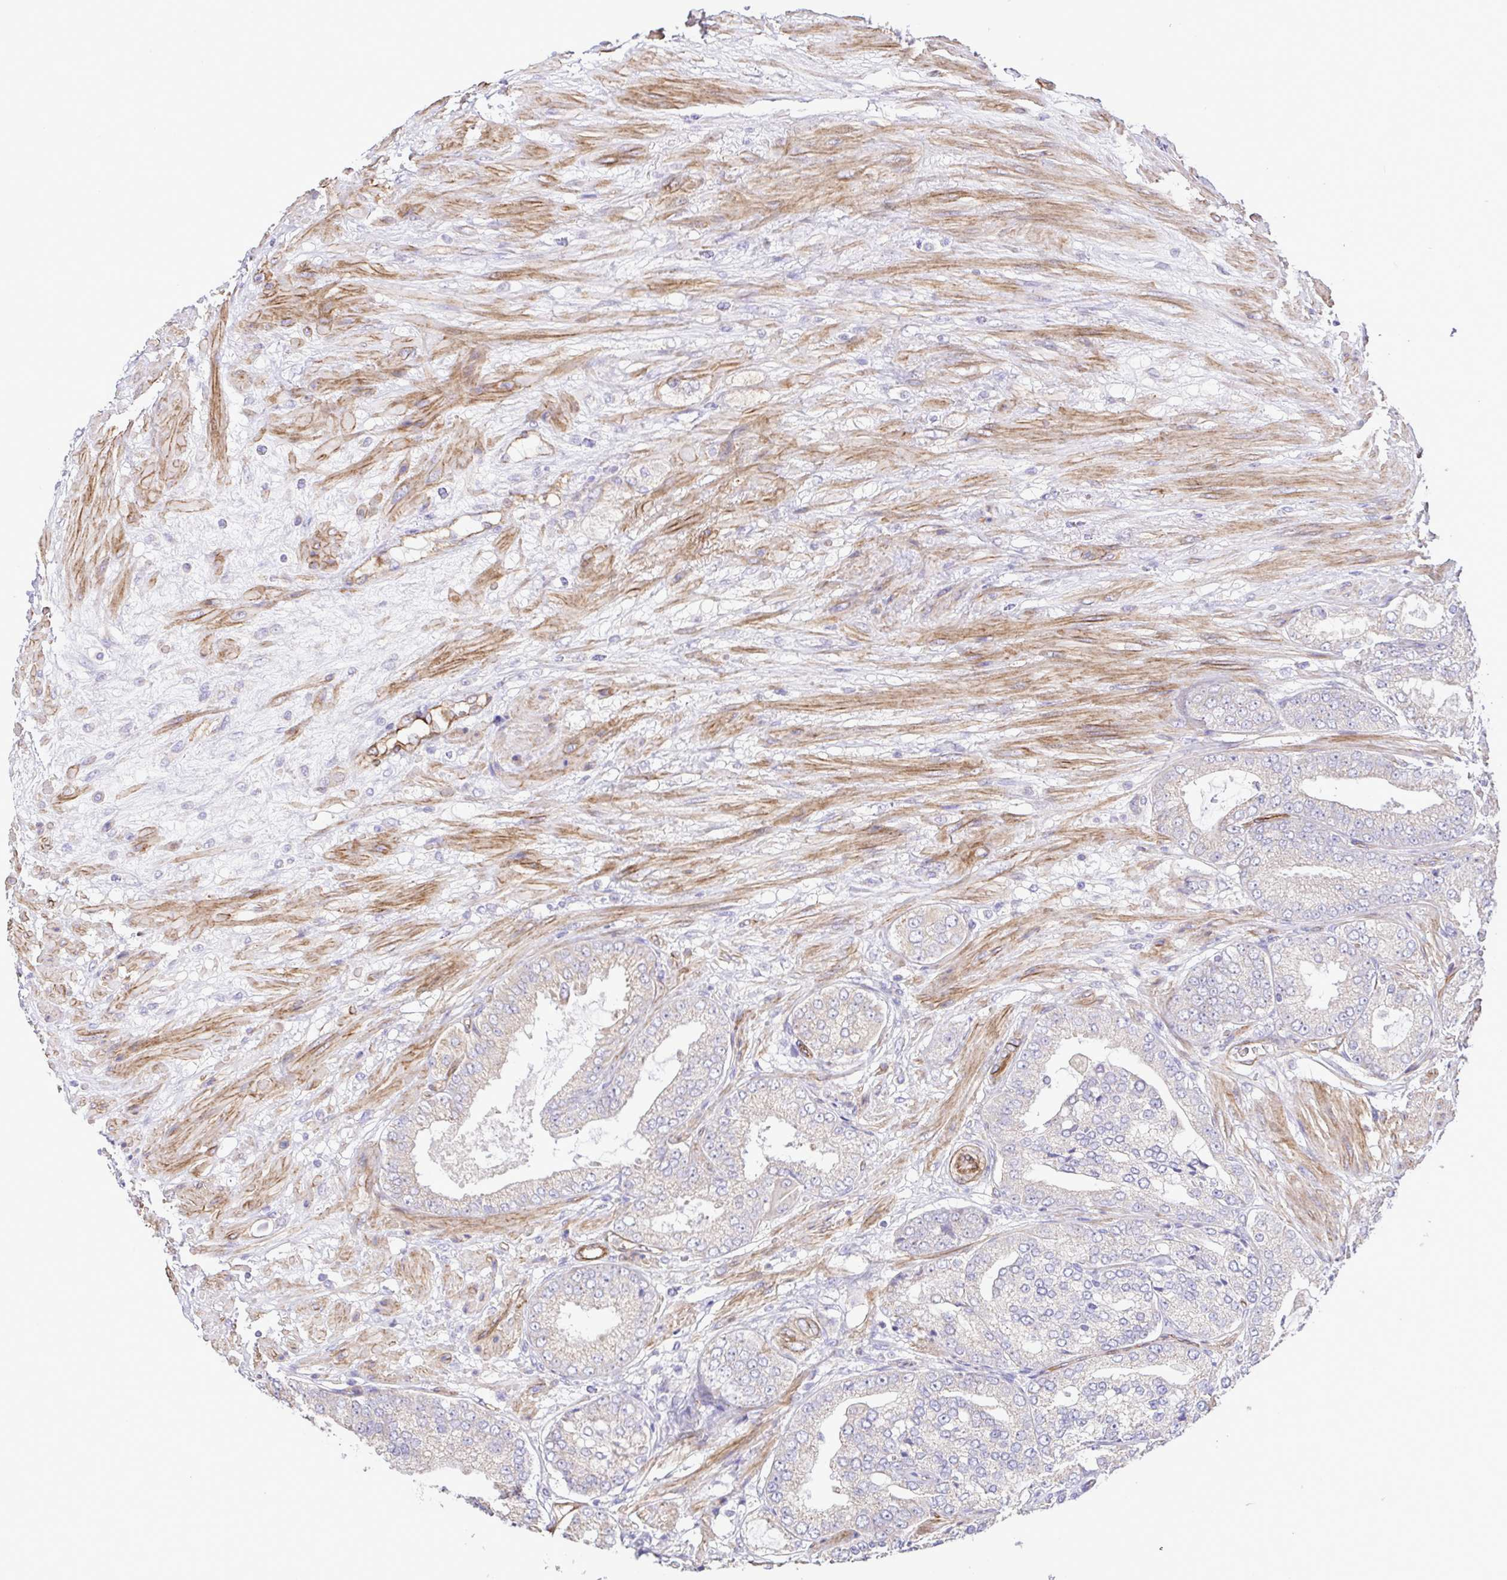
{"staining": {"intensity": "negative", "quantity": "none", "location": "none"}, "tissue": "prostate cancer", "cell_type": "Tumor cells", "image_type": "cancer", "snomed": [{"axis": "morphology", "description": "Adenocarcinoma, High grade"}, {"axis": "topography", "description": "Prostate"}], "caption": "There is no significant expression in tumor cells of prostate cancer.", "gene": "FLT1", "patient": {"sex": "male", "age": 71}}